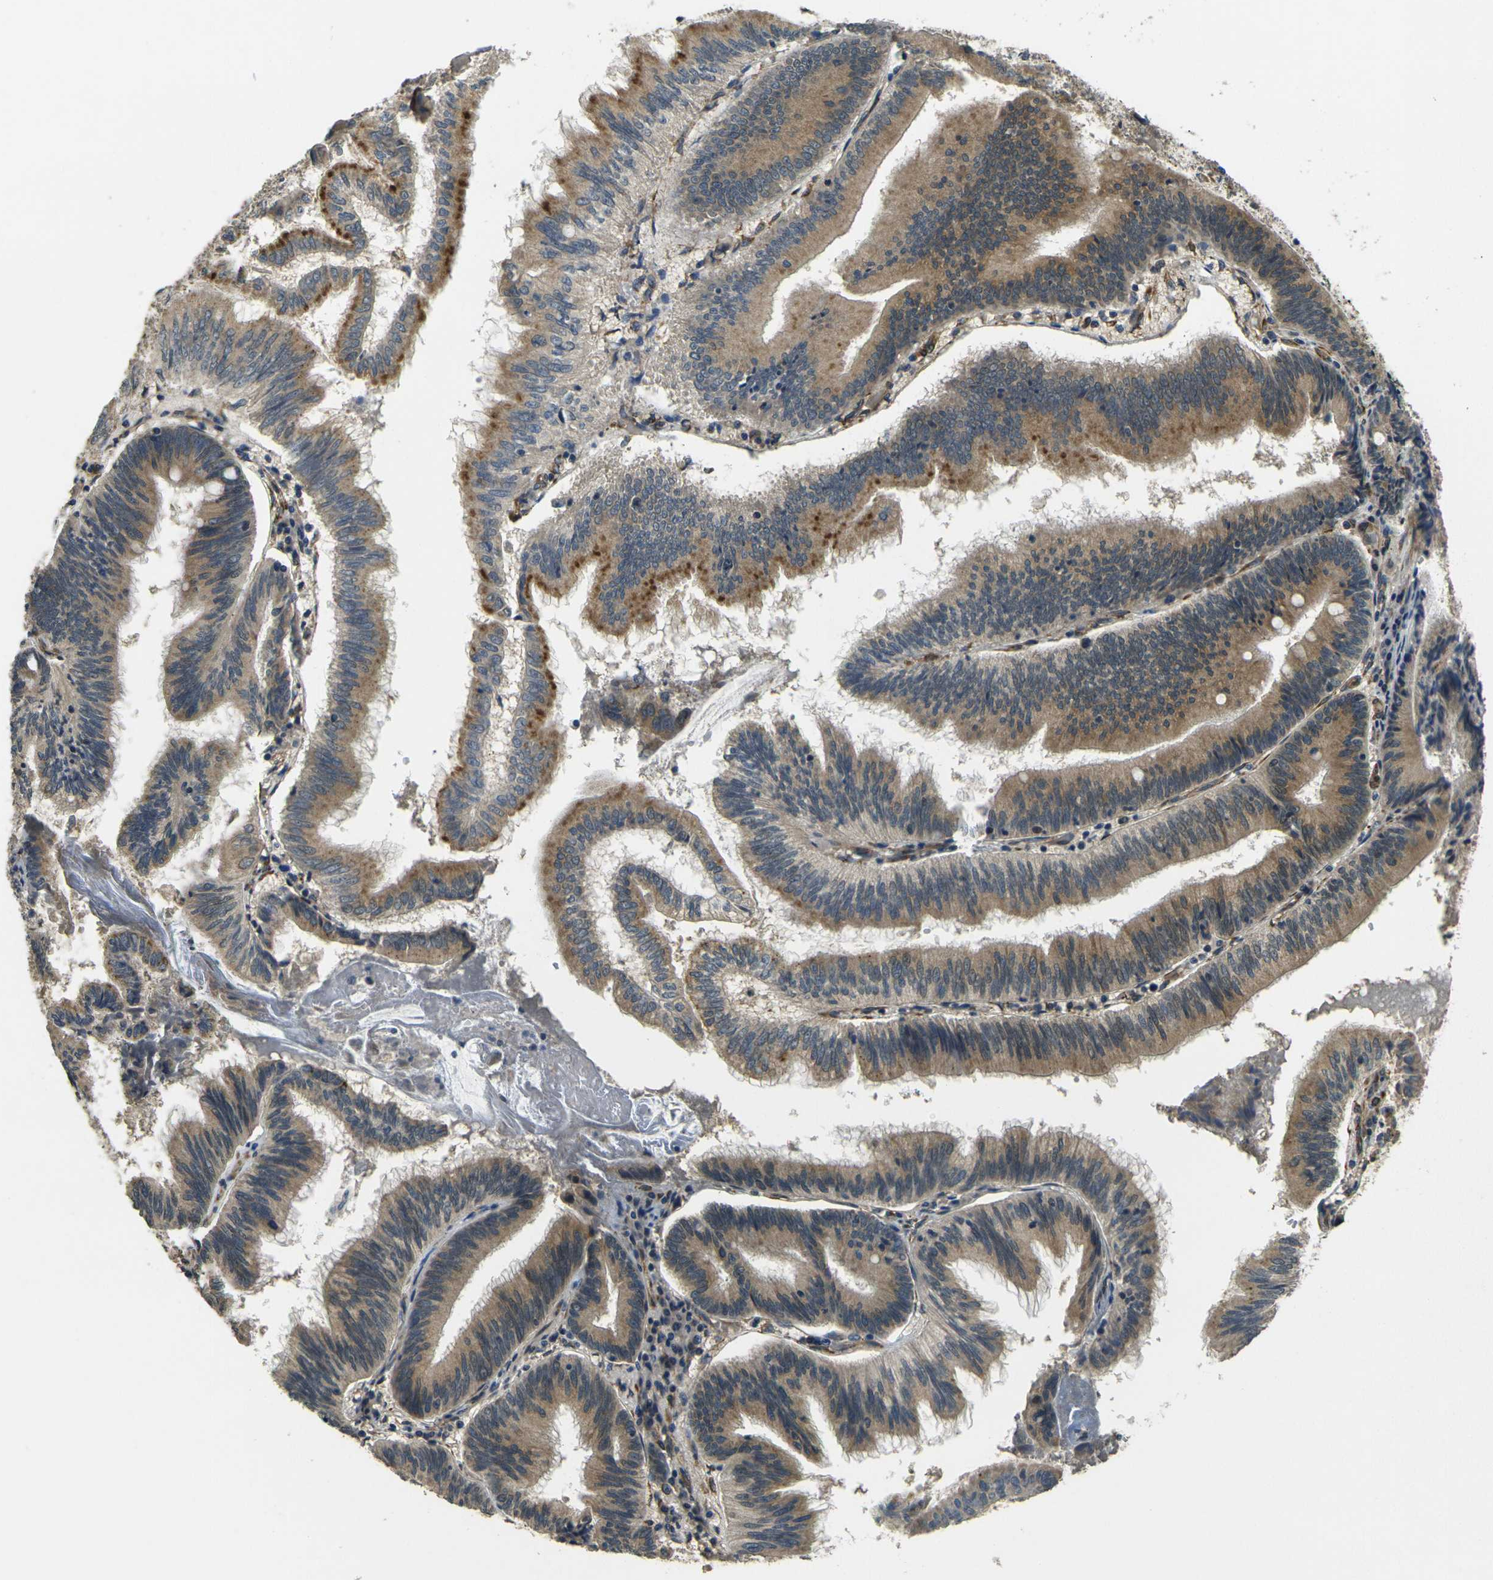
{"staining": {"intensity": "moderate", "quantity": ">75%", "location": "cytoplasmic/membranous"}, "tissue": "pancreatic cancer", "cell_type": "Tumor cells", "image_type": "cancer", "snomed": [{"axis": "morphology", "description": "Adenocarcinoma, NOS"}, {"axis": "topography", "description": "Pancreas"}], "caption": "Immunohistochemistry (IHC) photomicrograph of human pancreatic cancer stained for a protein (brown), which reveals medium levels of moderate cytoplasmic/membranous positivity in about >75% of tumor cells.", "gene": "FUT11", "patient": {"sex": "male", "age": 82}}